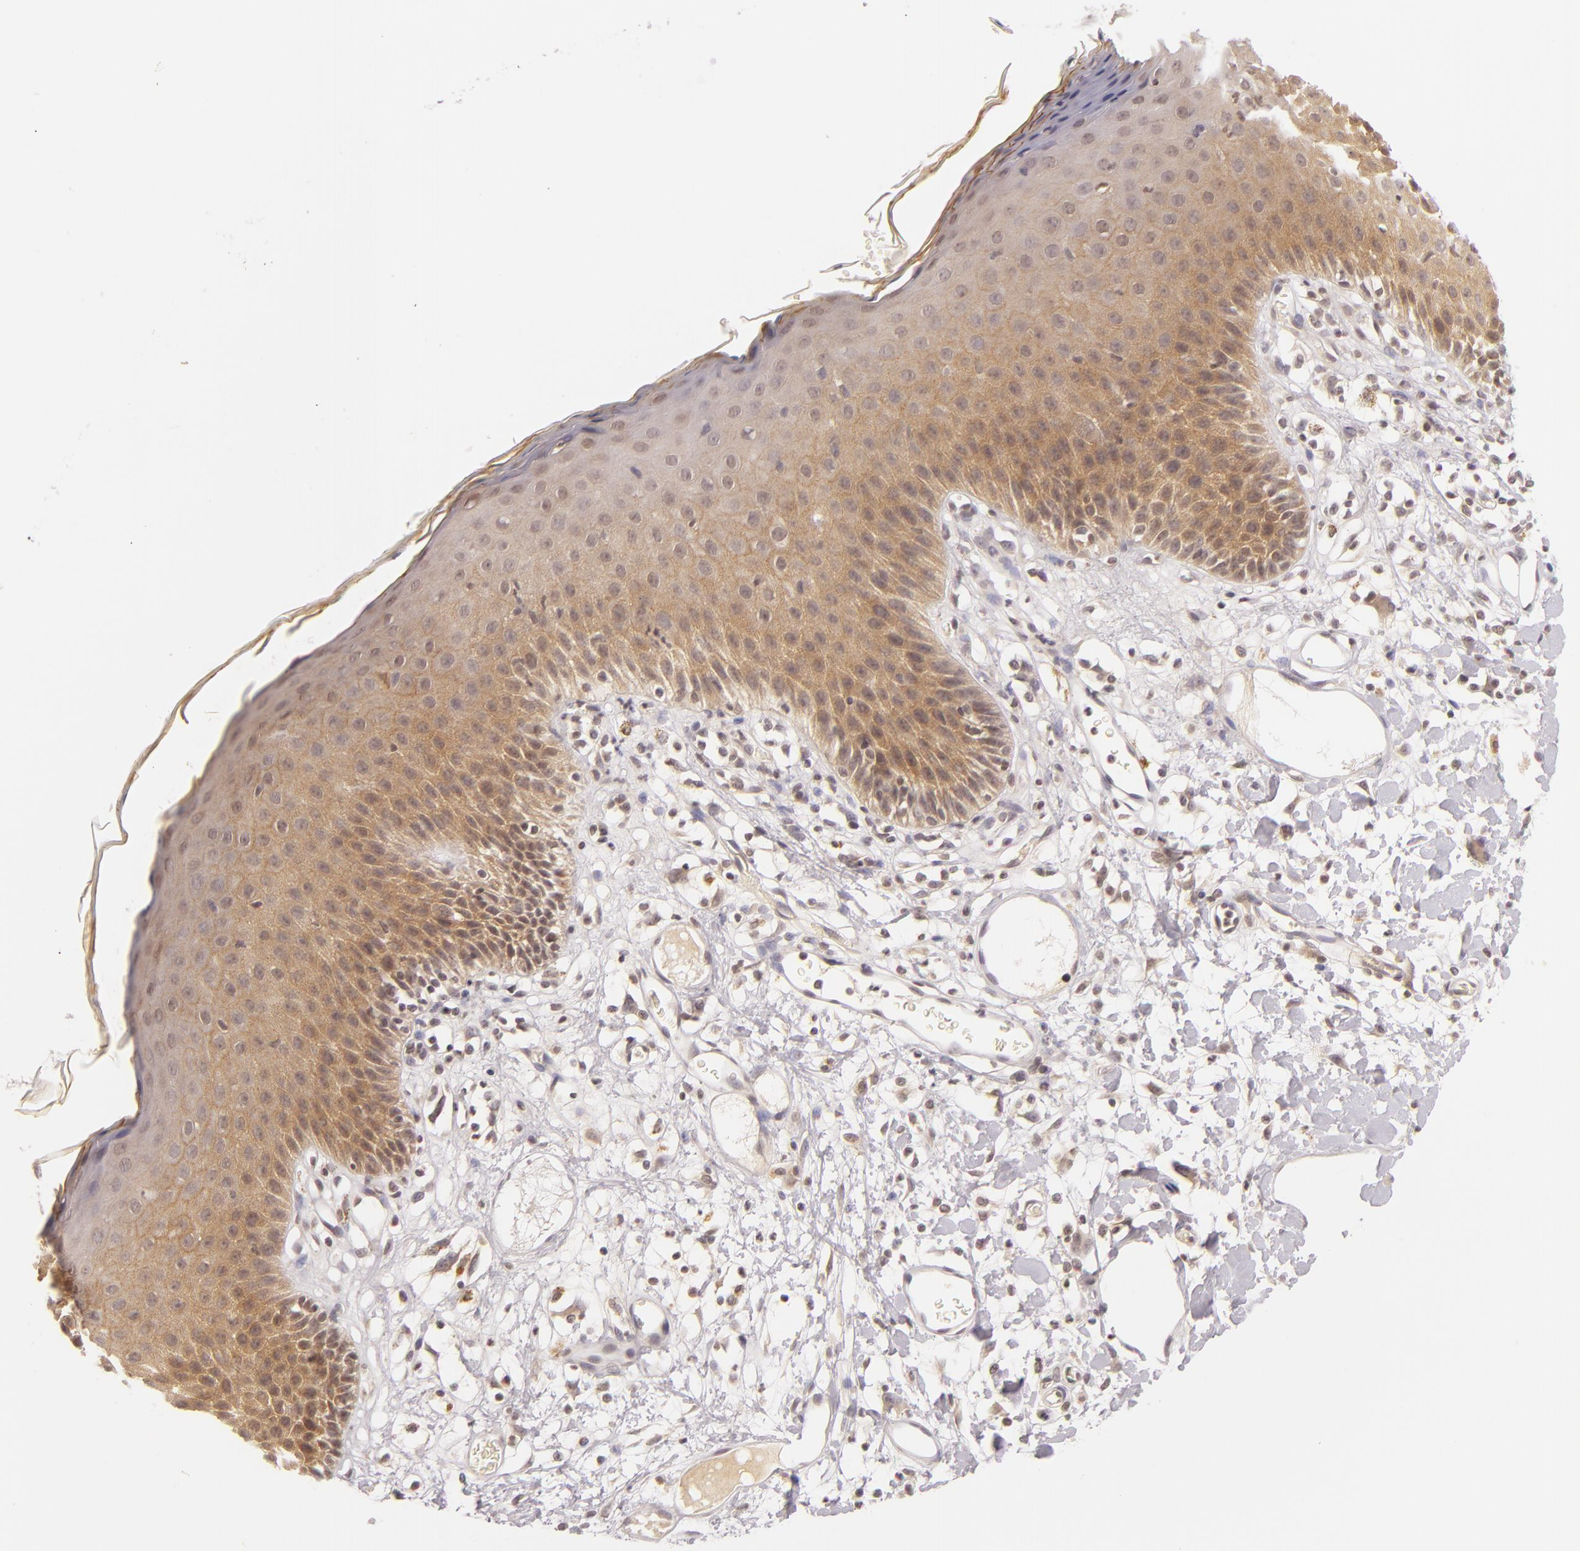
{"staining": {"intensity": "moderate", "quantity": "25%-75%", "location": "cytoplasmic/membranous"}, "tissue": "skin", "cell_type": "Epidermal cells", "image_type": "normal", "snomed": [{"axis": "morphology", "description": "Normal tissue, NOS"}, {"axis": "topography", "description": "Vulva"}, {"axis": "topography", "description": "Peripheral nerve tissue"}], "caption": "A high-resolution histopathology image shows IHC staining of unremarkable skin, which exhibits moderate cytoplasmic/membranous expression in about 25%-75% of epidermal cells.", "gene": "CASP8", "patient": {"sex": "female", "age": 68}}